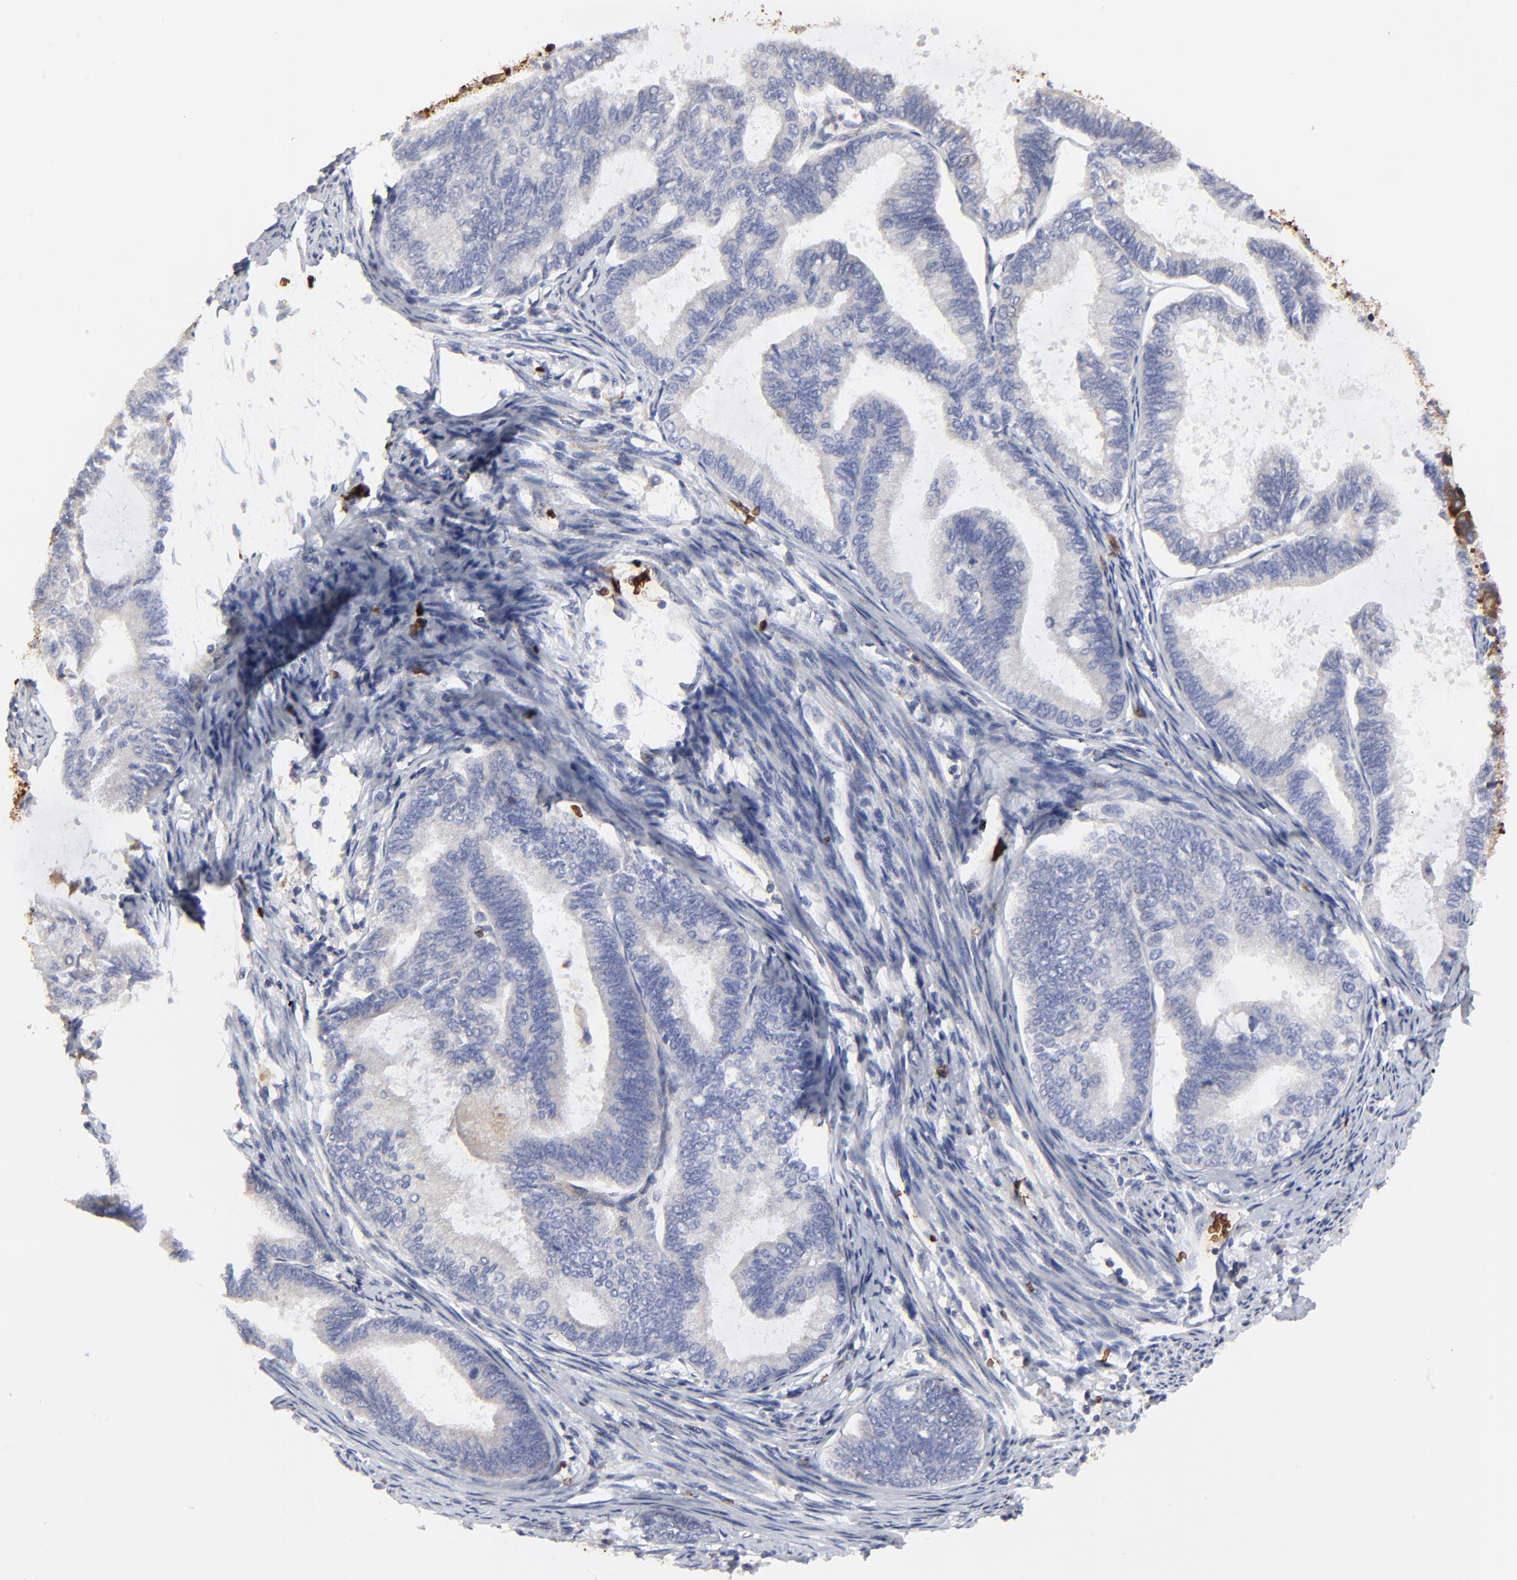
{"staining": {"intensity": "negative", "quantity": "none", "location": "none"}, "tissue": "endometrial cancer", "cell_type": "Tumor cells", "image_type": "cancer", "snomed": [{"axis": "morphology", "description": "Adenocarcinoma, NOS"}, {"axis": "topography", "description": "Endometrium"}], "caption": "The immunohistochemistry micrograph has no significant staining in tumor cells of endometrial adenocarcinoma tissue. Brightfield microscopy of immunohistochemistry (IHC) stained with DAB (brown) and hematoxylin (blue), captured at high magnification.", "gene": "PAG1", "patient": {"sex": "female", "age": 86}}